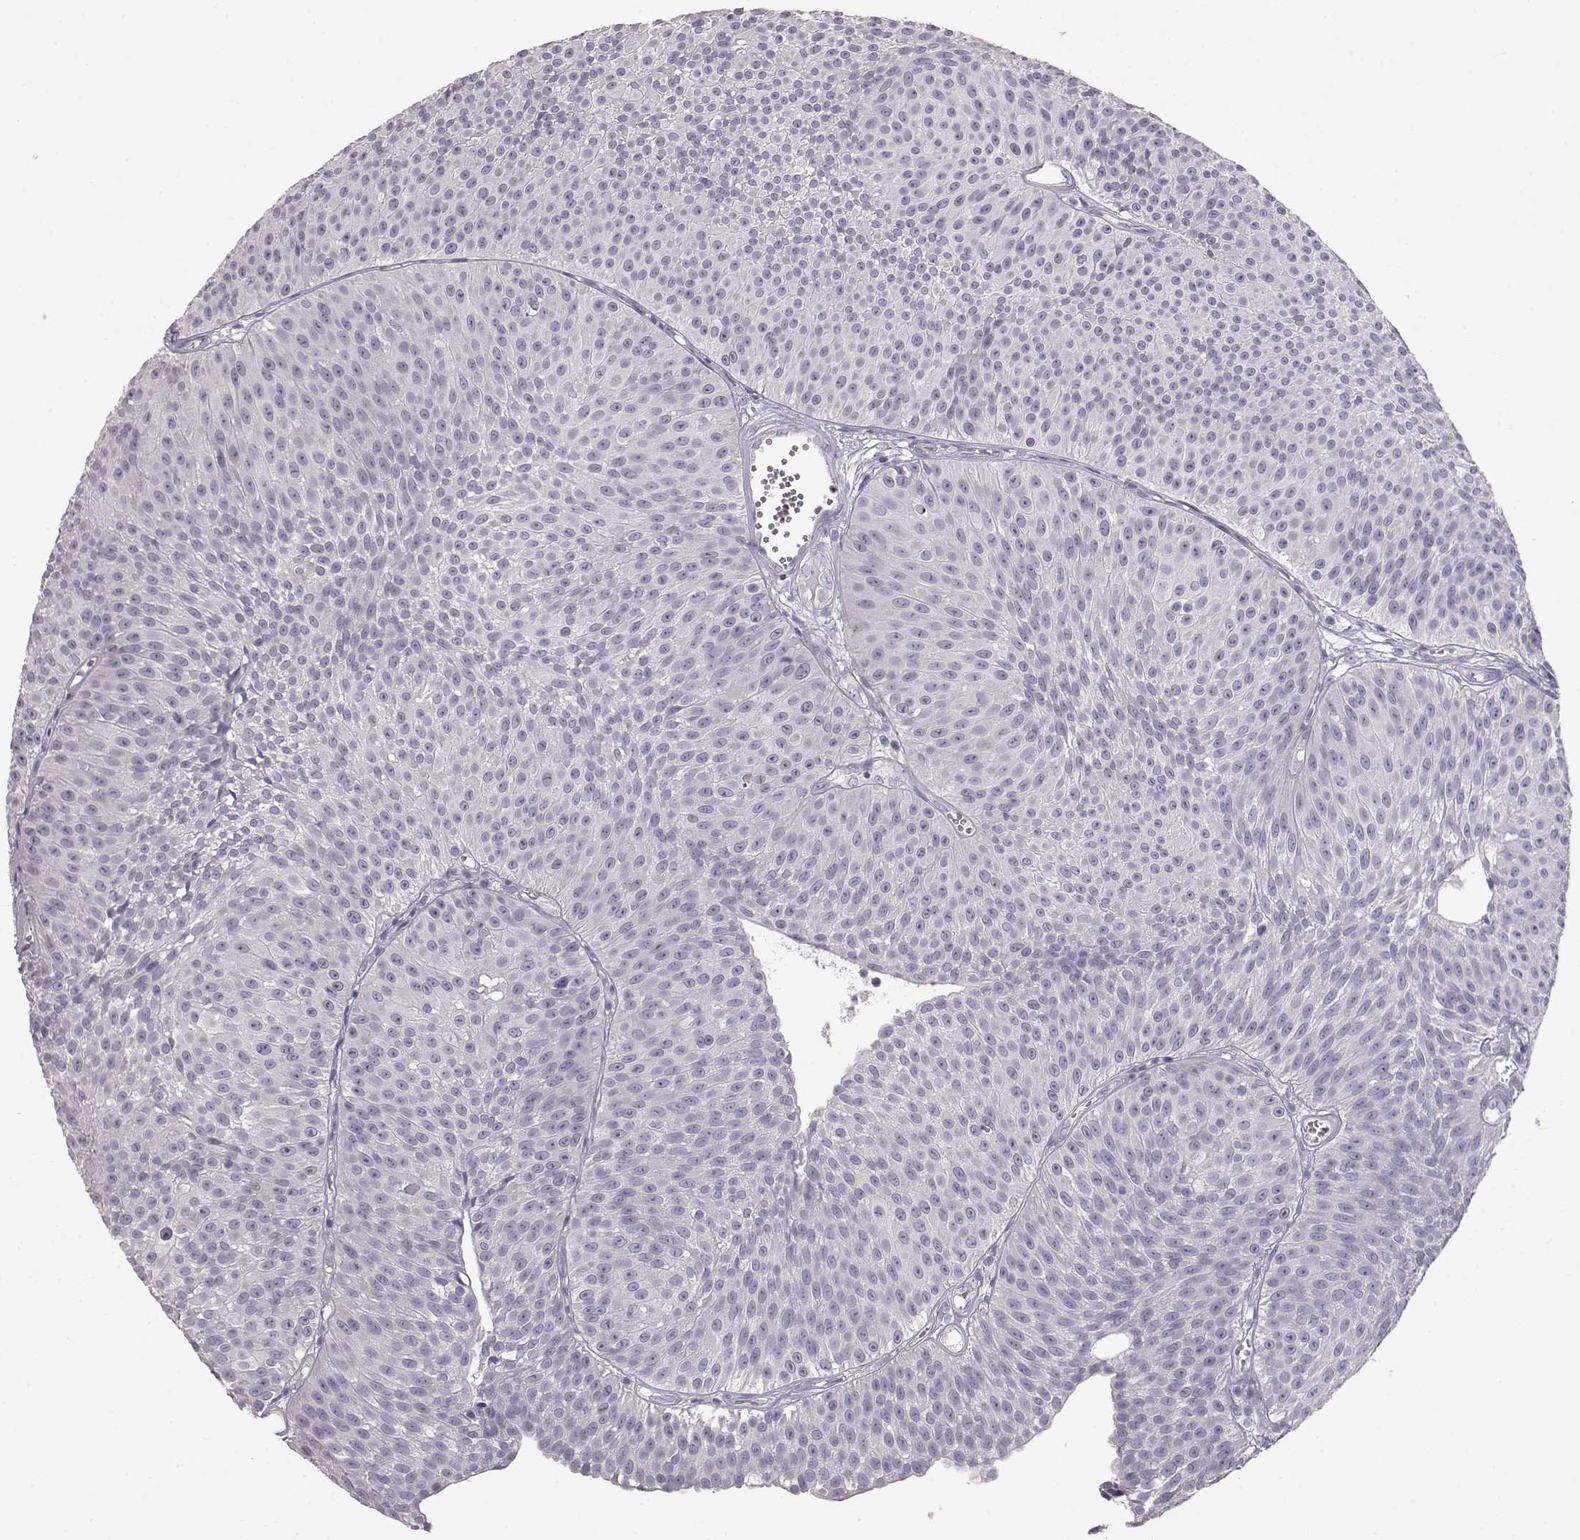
{"staining": {"intensity": "negative", "quantity": "none", "location": "none"}, "tissue": "urothelial cancer", "cell_type": "Tumor cells", "image_type": "cancer", "snomed": [{"axis": "morphology", "description": "Urothelial carcinoma, Low grade"}, {"axis": "topography", "description": "Urinary bladder"}], "caption": "IHC histopathology image of neoplastic tissue: urothelial carcinoma (low-grade) stained with DAB exhibits no significant protein positivity in tumor cells.", "gene": "SLC18A1", "patient": {"sex": "male", "age": 63}}